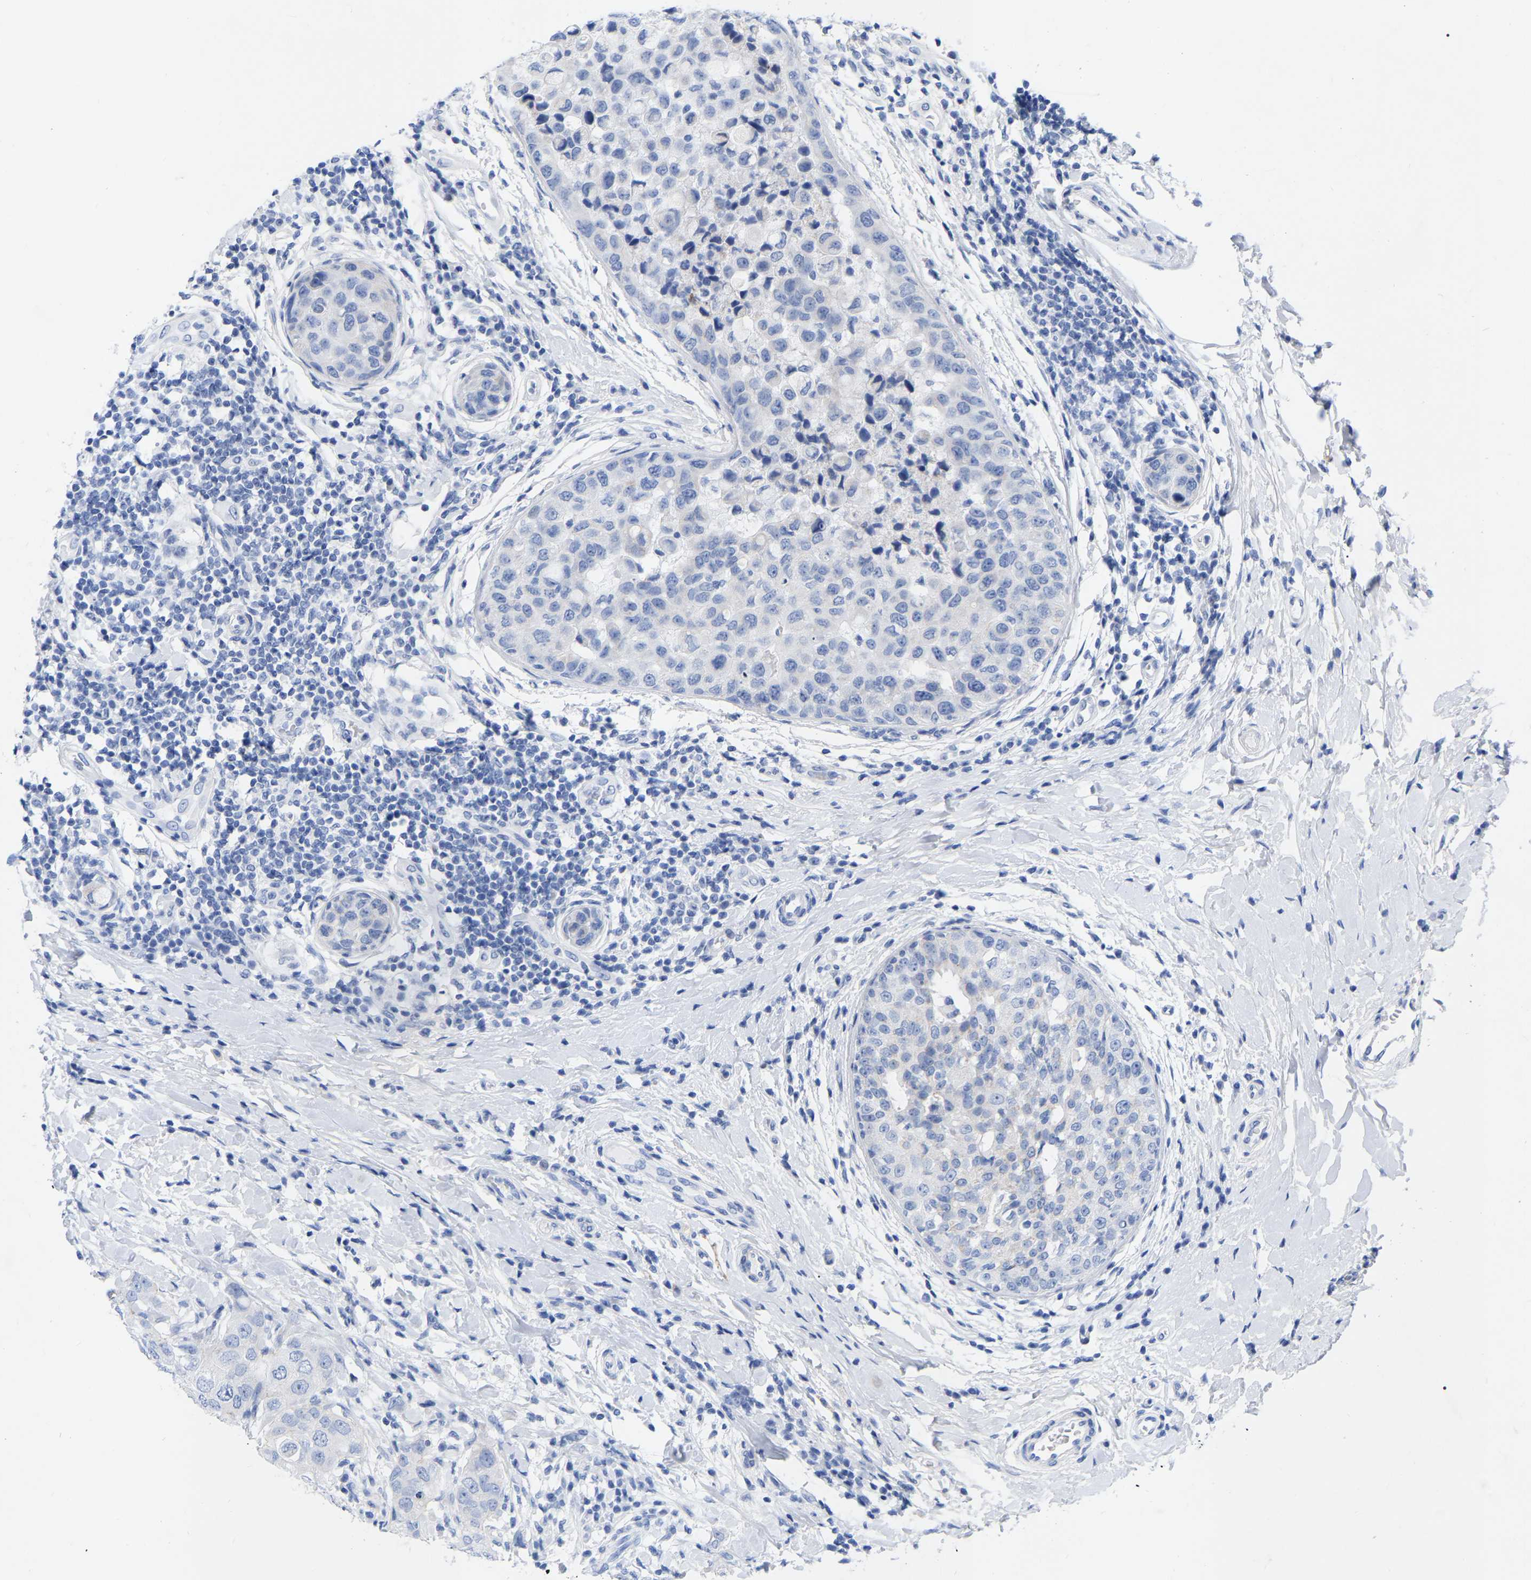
{"staining": {"intensity": "negative", "quantity": "none", "location": "none"}, "tissue": "breast cancer", "cell_type": "Tumor cells", "image_type": "cancer", "snomed": [{"axis": "morphology", "description": "Duct carcinoma"}, {"axis": "topography", "description": "Breast"}], "caption": "Tumor cells show no significant positivity in infiltrating ductal carcinoma (breast).", "gene": "ZNF629", "patient": {"sex": "female", "age": 27}}